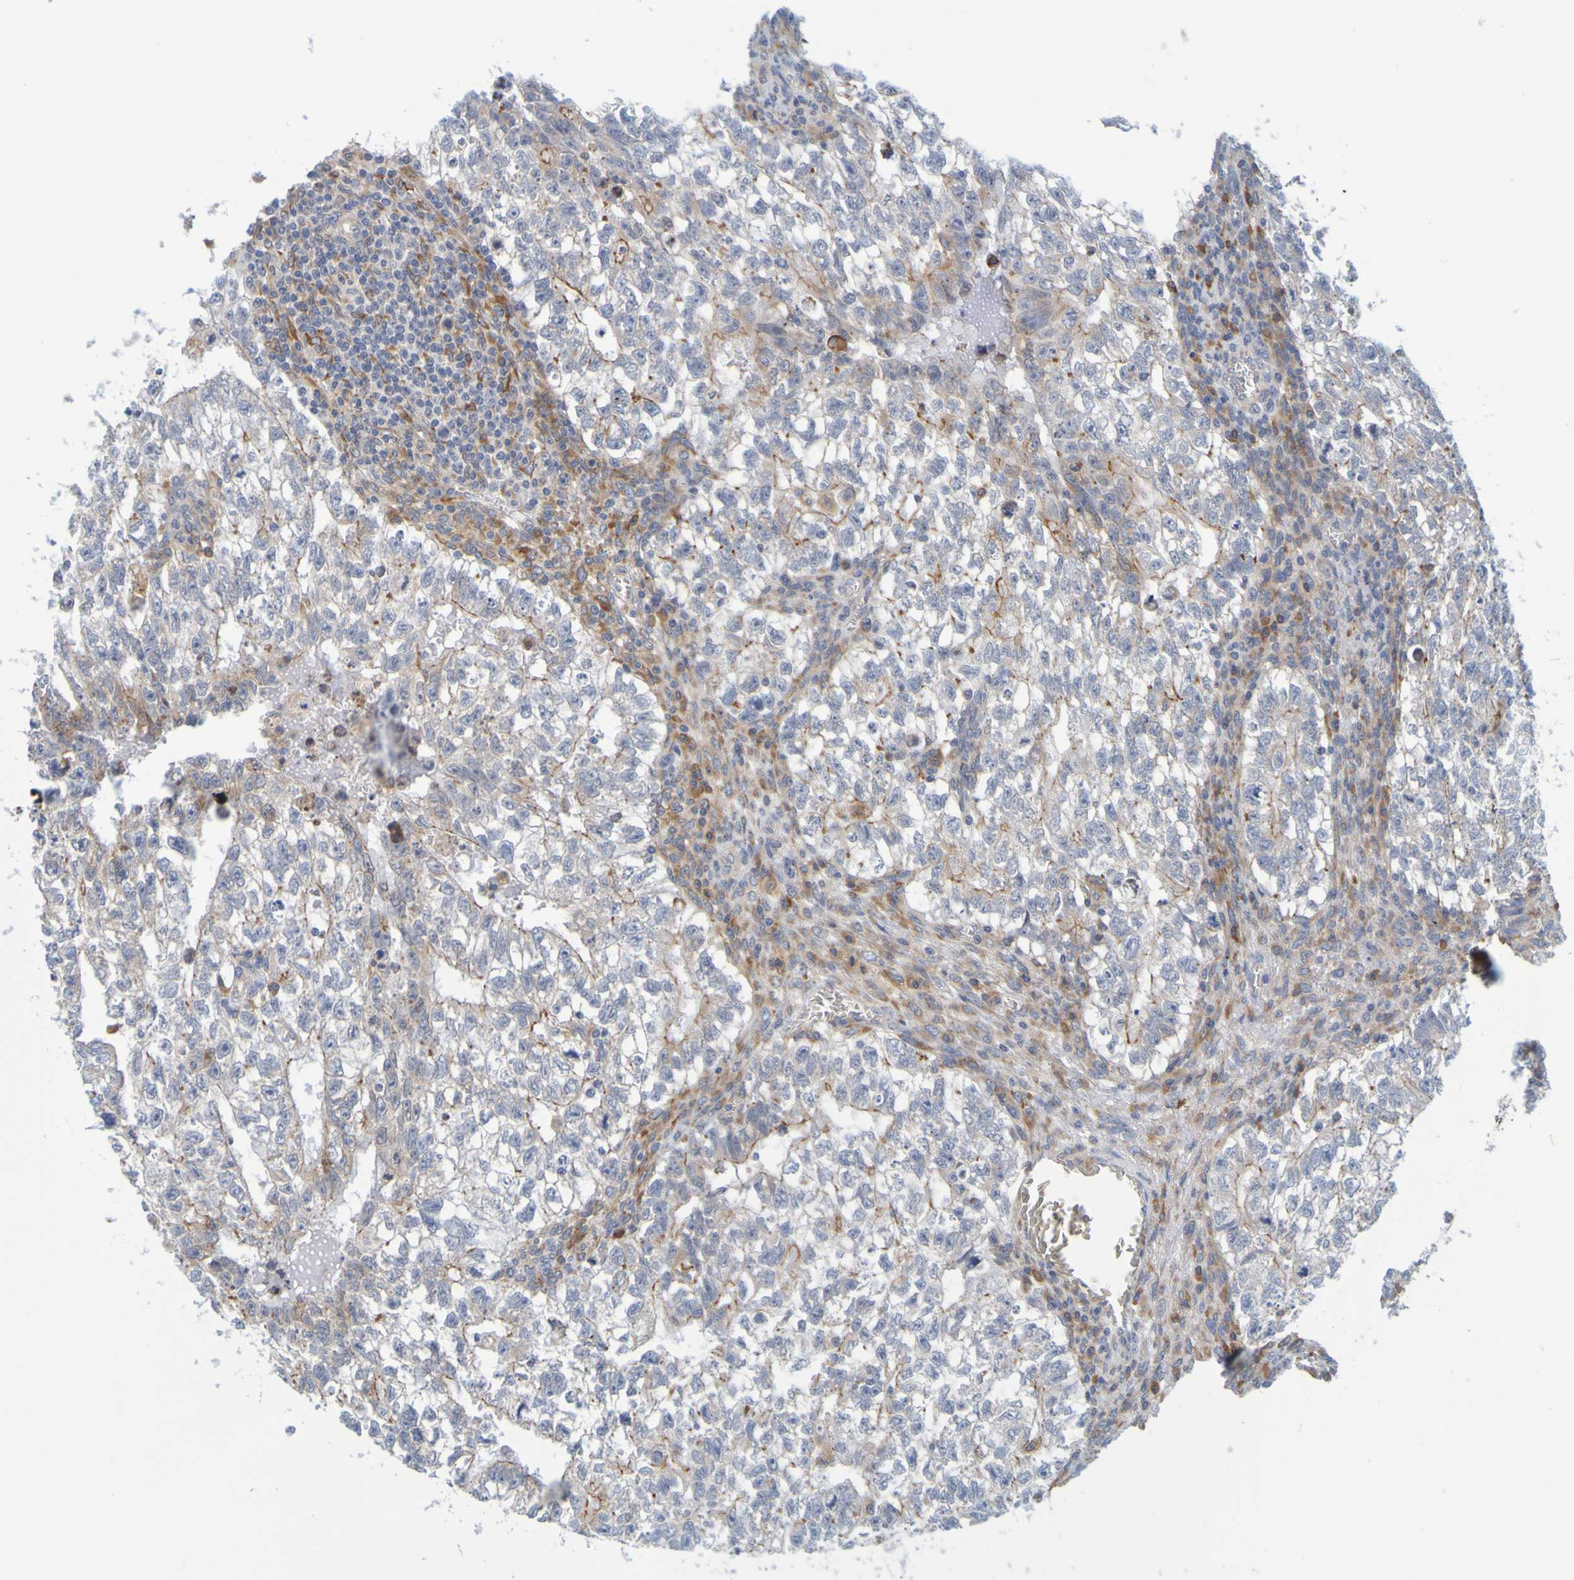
{"staining": {"intensity": "moderate", "quantity": "<25%", "location": "cytoplasmic/membranous"}, "tissue": "testis cancer", "cell_type": "Tumor cells", "image_type": "cancer", "snomed": [{"axis": "morphology", "description": "Seminoma, NOS"}, {"axis": "morphology", "description": "Carcinoma, Embryonal, NOS"}, {"axis": "topography", "description": "Testis"}], "caption": "Immunohistochemical staining of testis cancer displays low levels of moderate cytoplasmic/membranous expression in approximately <25% of tumor cells. The protein is shown in brown color, while the nuclei are stained blue.", "gene": "SIL1", "patient": {"sex": "male", "age": 38}}